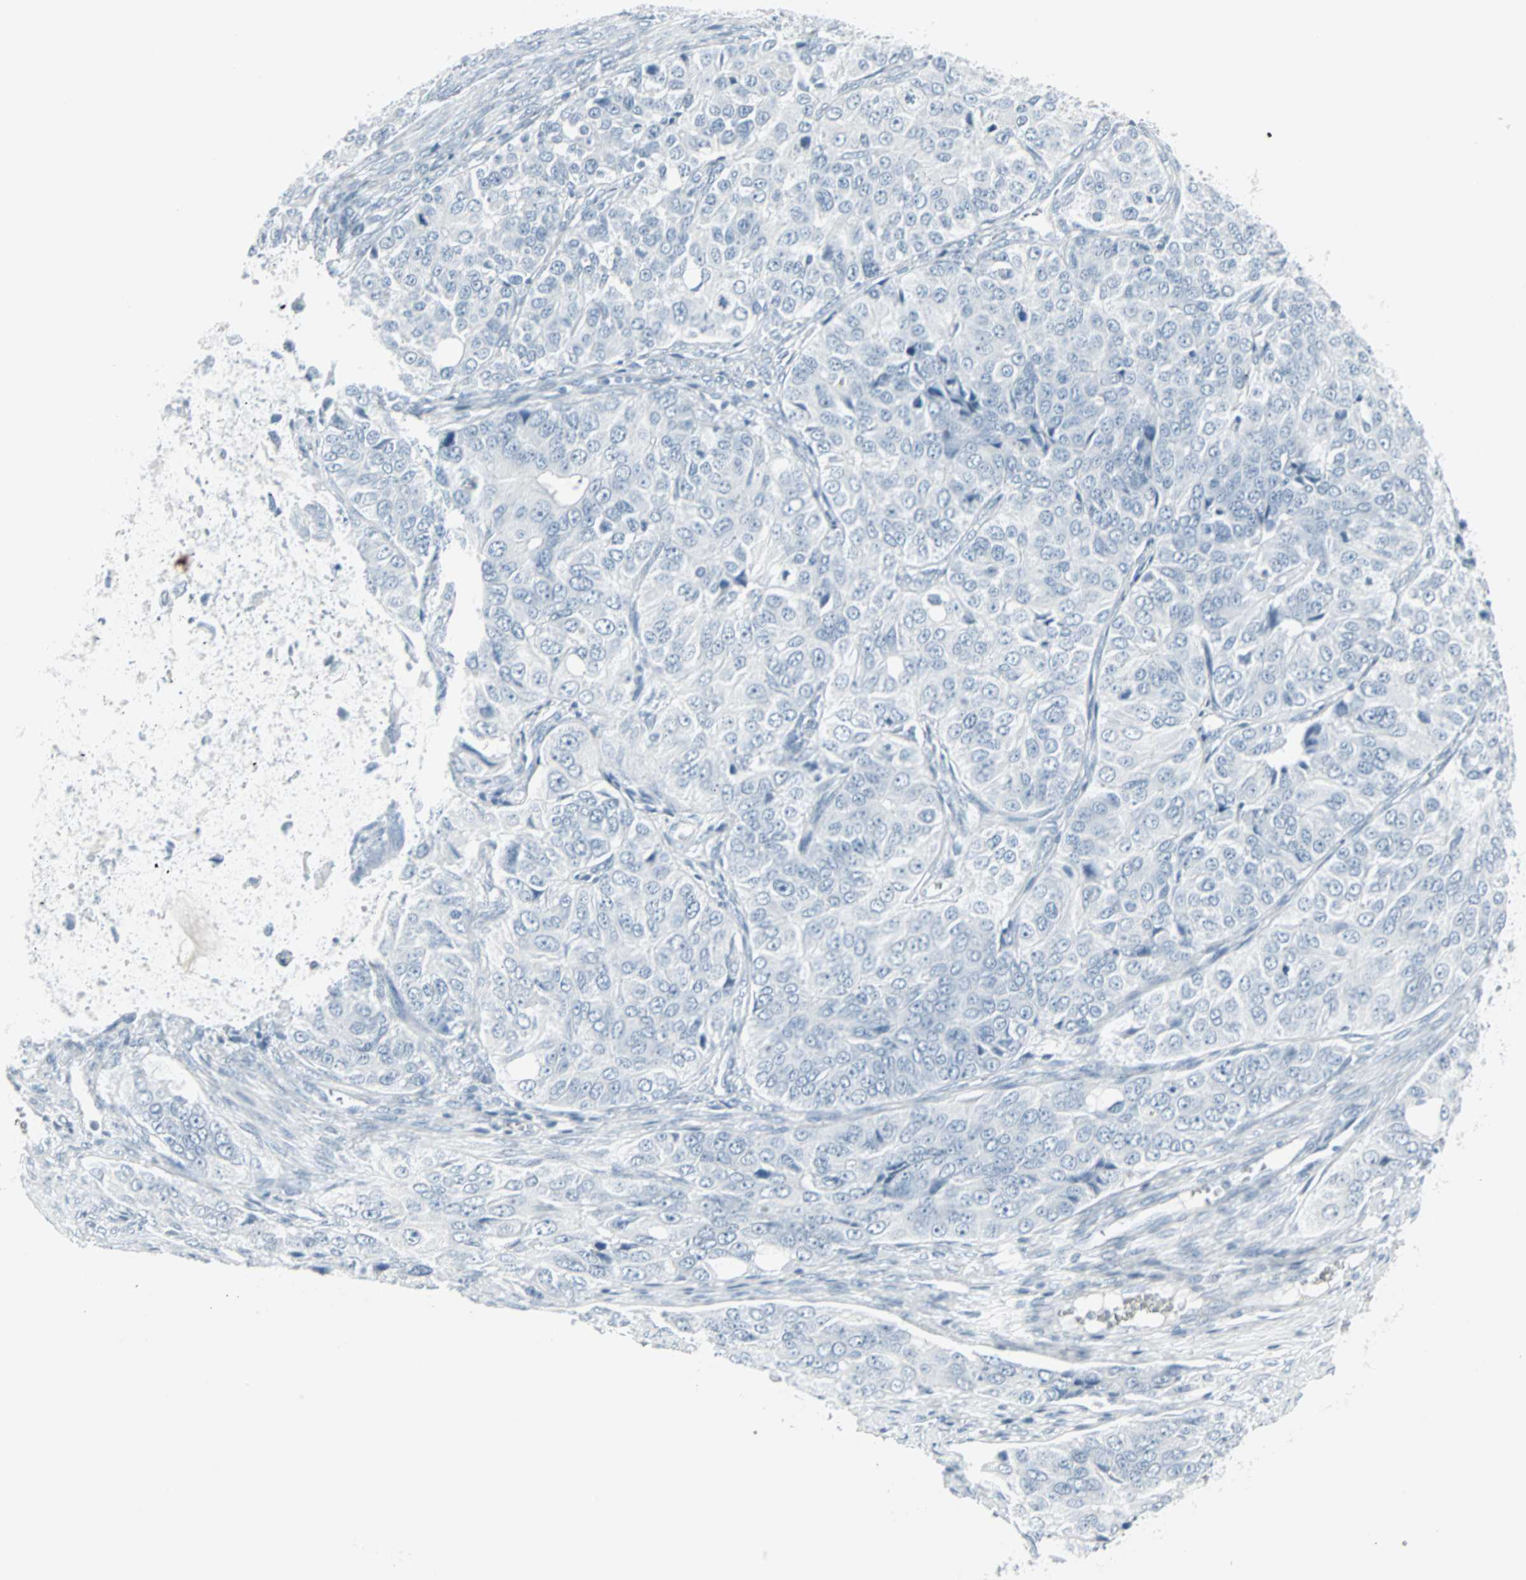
{"staining": {"intensity": "negative", "quantity": "none", "location": "none"}, "tissue": "ovarian cancer", "cell_type": "Tumor cells", "image_type": "cancer", "snomed": [{"axis": "morphology", "description": "Carcinoma, endometroid"}, {"axis": "topography", "description": "Ovary"}], "caption": "IHC micrograph of ovarian cancer (endometroid carcinoma) stained for a protein (brown), which exhibits no staining in tumor cells. (DAB (3,3'-diaminobenzidine) immunohistochemistry with hematoxylin counter stain).", "gene": "LANCL3", "patient": {"sex": "female", "age": 51}}